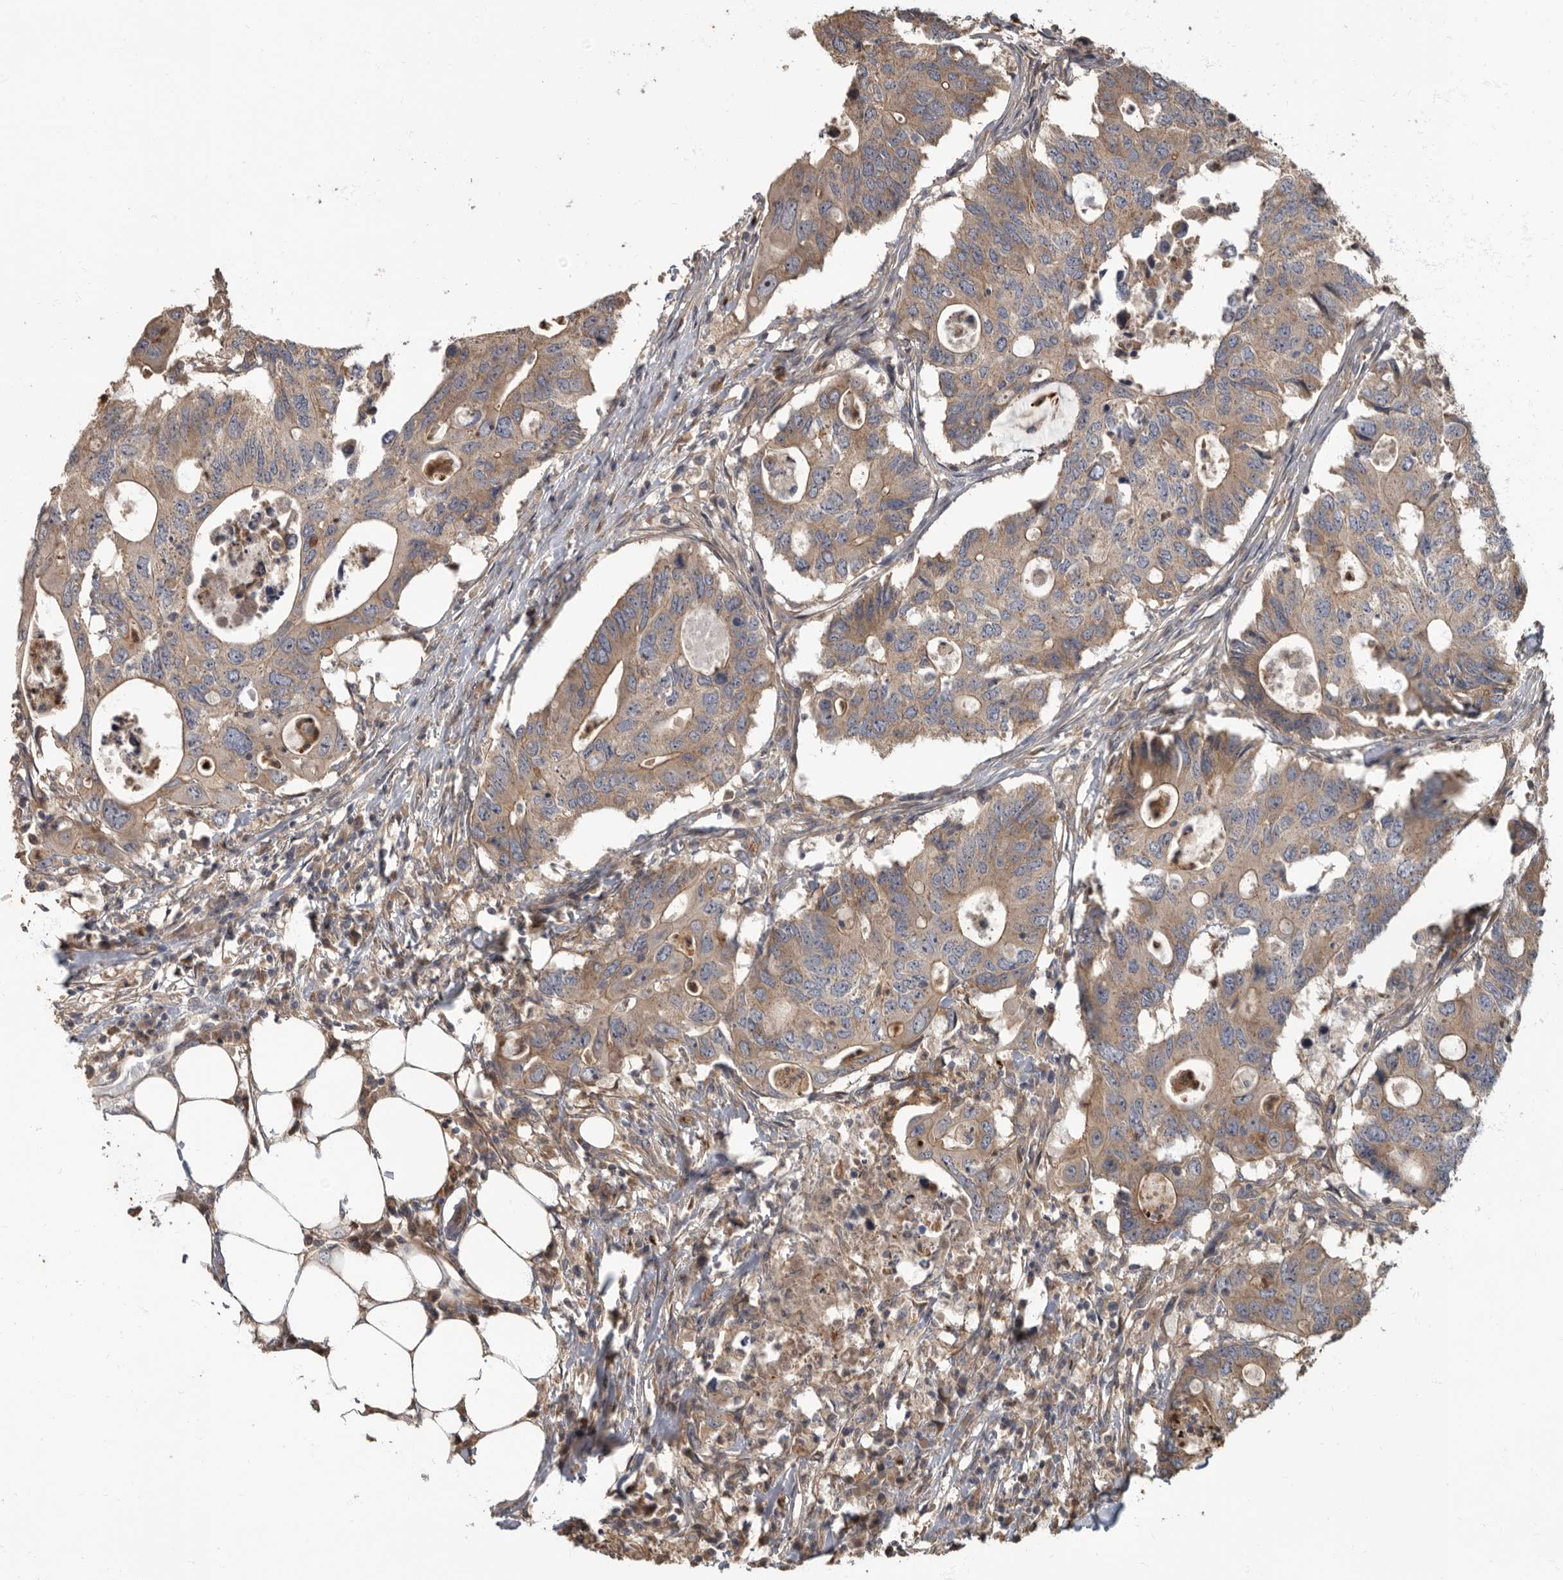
{"staining": {"intensity": "weak", "quantity": ">75%", "location": "cytoplasmic/membranous"}, "tissue": "colorectal cancer", "cell_type": "Tumor cells", "image_type": "cancer", "snomed": [{"axis": "morphology", "description": "Adenocarcinoma, NOS"}, {"axis": "topography", "description": "Colon"}], "caption": "DAB immunohistochemical staining of human colorectal adenocarcinoma reveals weak cytoplasmic/membranous protein staining in approximately >75% of tumor cells. The protein is stained brown, and the nuclei are stained in blue (DAB (3,3'-diaminobenzidine) IHC with brightfield microscopy, high magnification).", "gene": "DAAM1", "patient": {"sex": "male", "age": 71}}